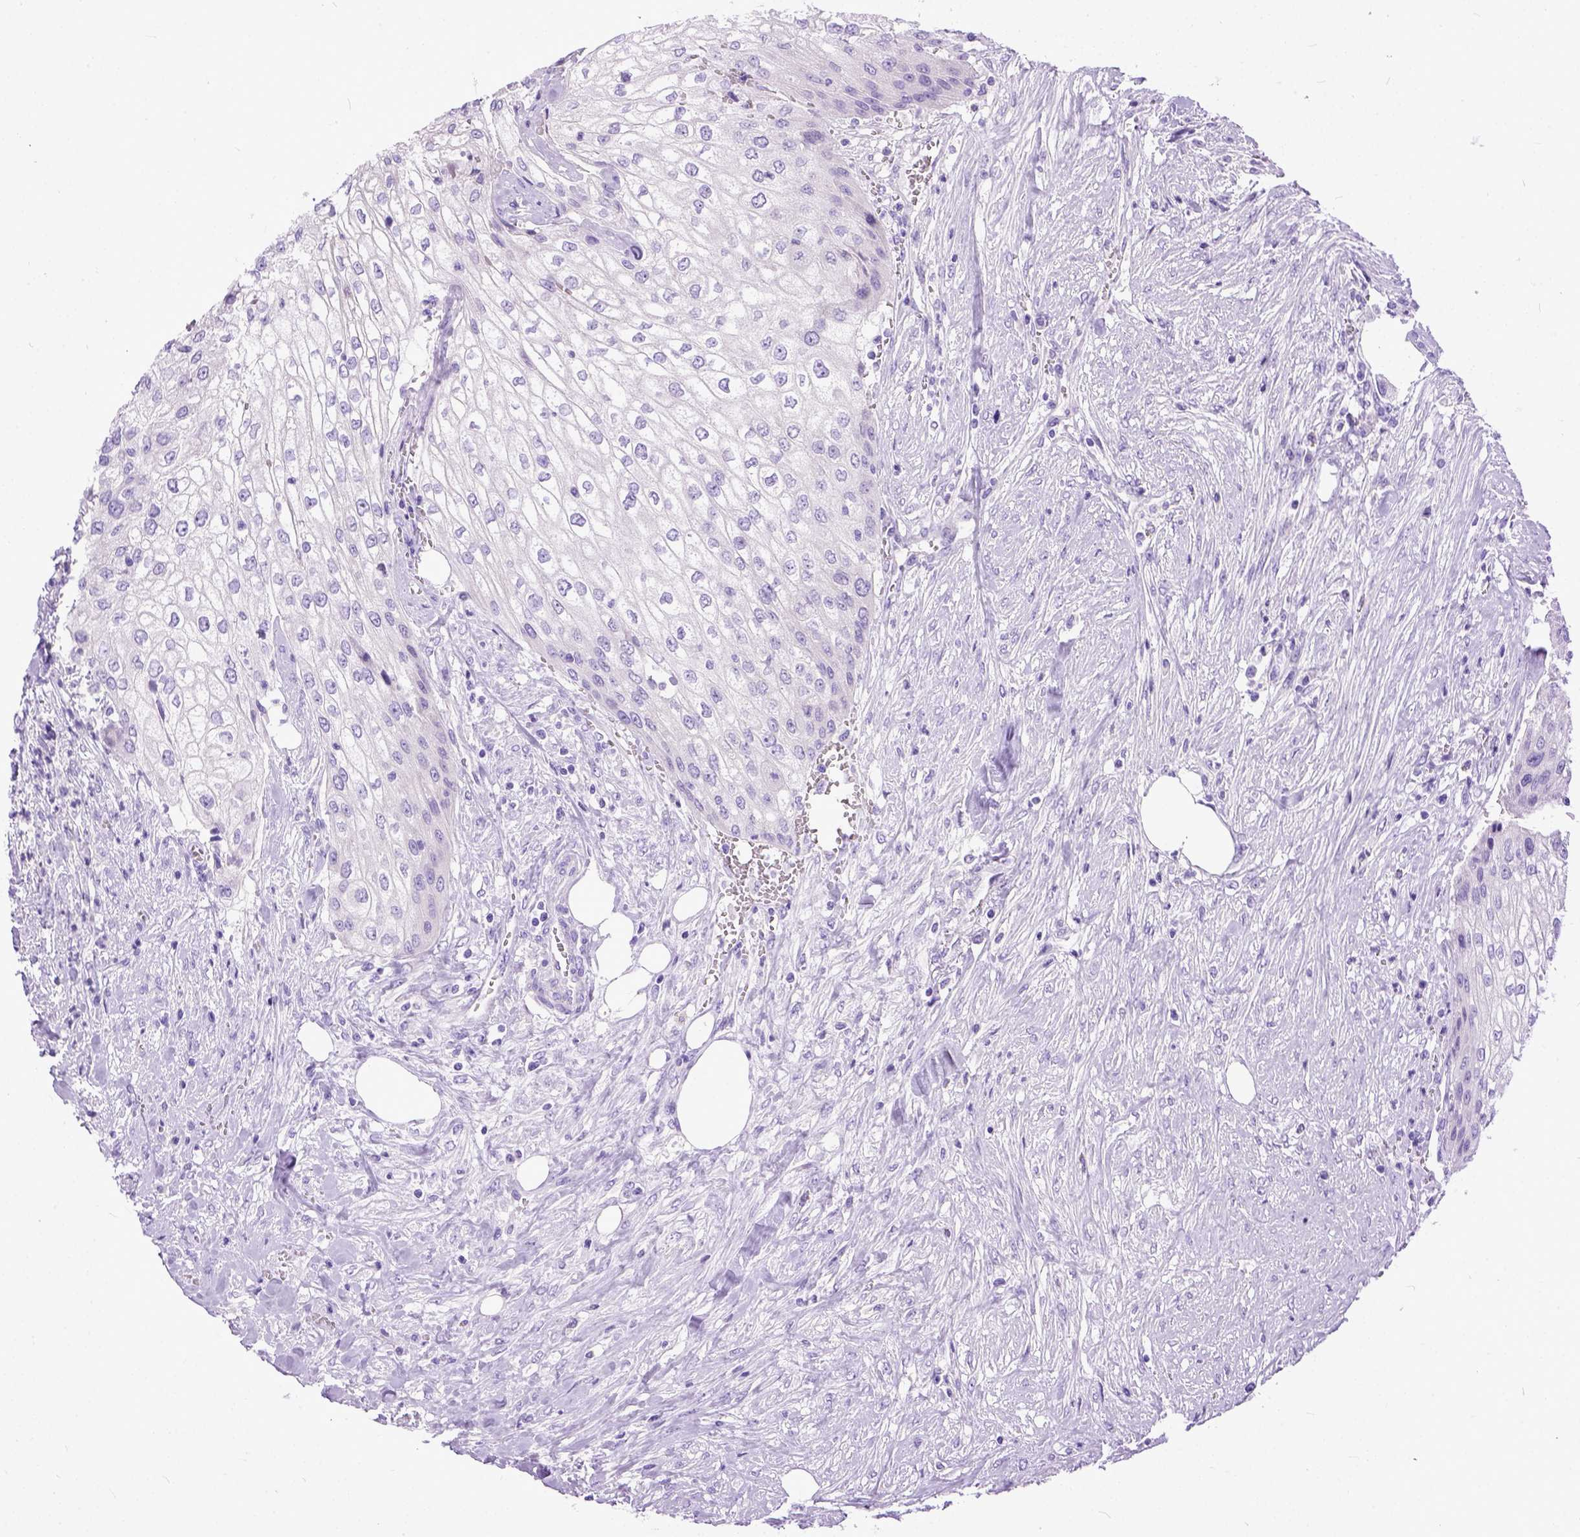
{"staining": {"intensity": "negative", "quantity": "none", "location": "none"}, "tissue": "urothelial cancer", "cell_type": "Tumor cells", "image_type": "cancer", "snomed": [{"axis": "morphology", "description": "Urothelial carcinoma, High grade"}, {"axis": "topography", "description": "Urinary bladder"}], "caption": "A photomicrograph of human urothelial carcinoma (high-grade) is negative for staining in tumor cells.", "gene": "PPL", "patient": {"sex": "male", "age": 62}}